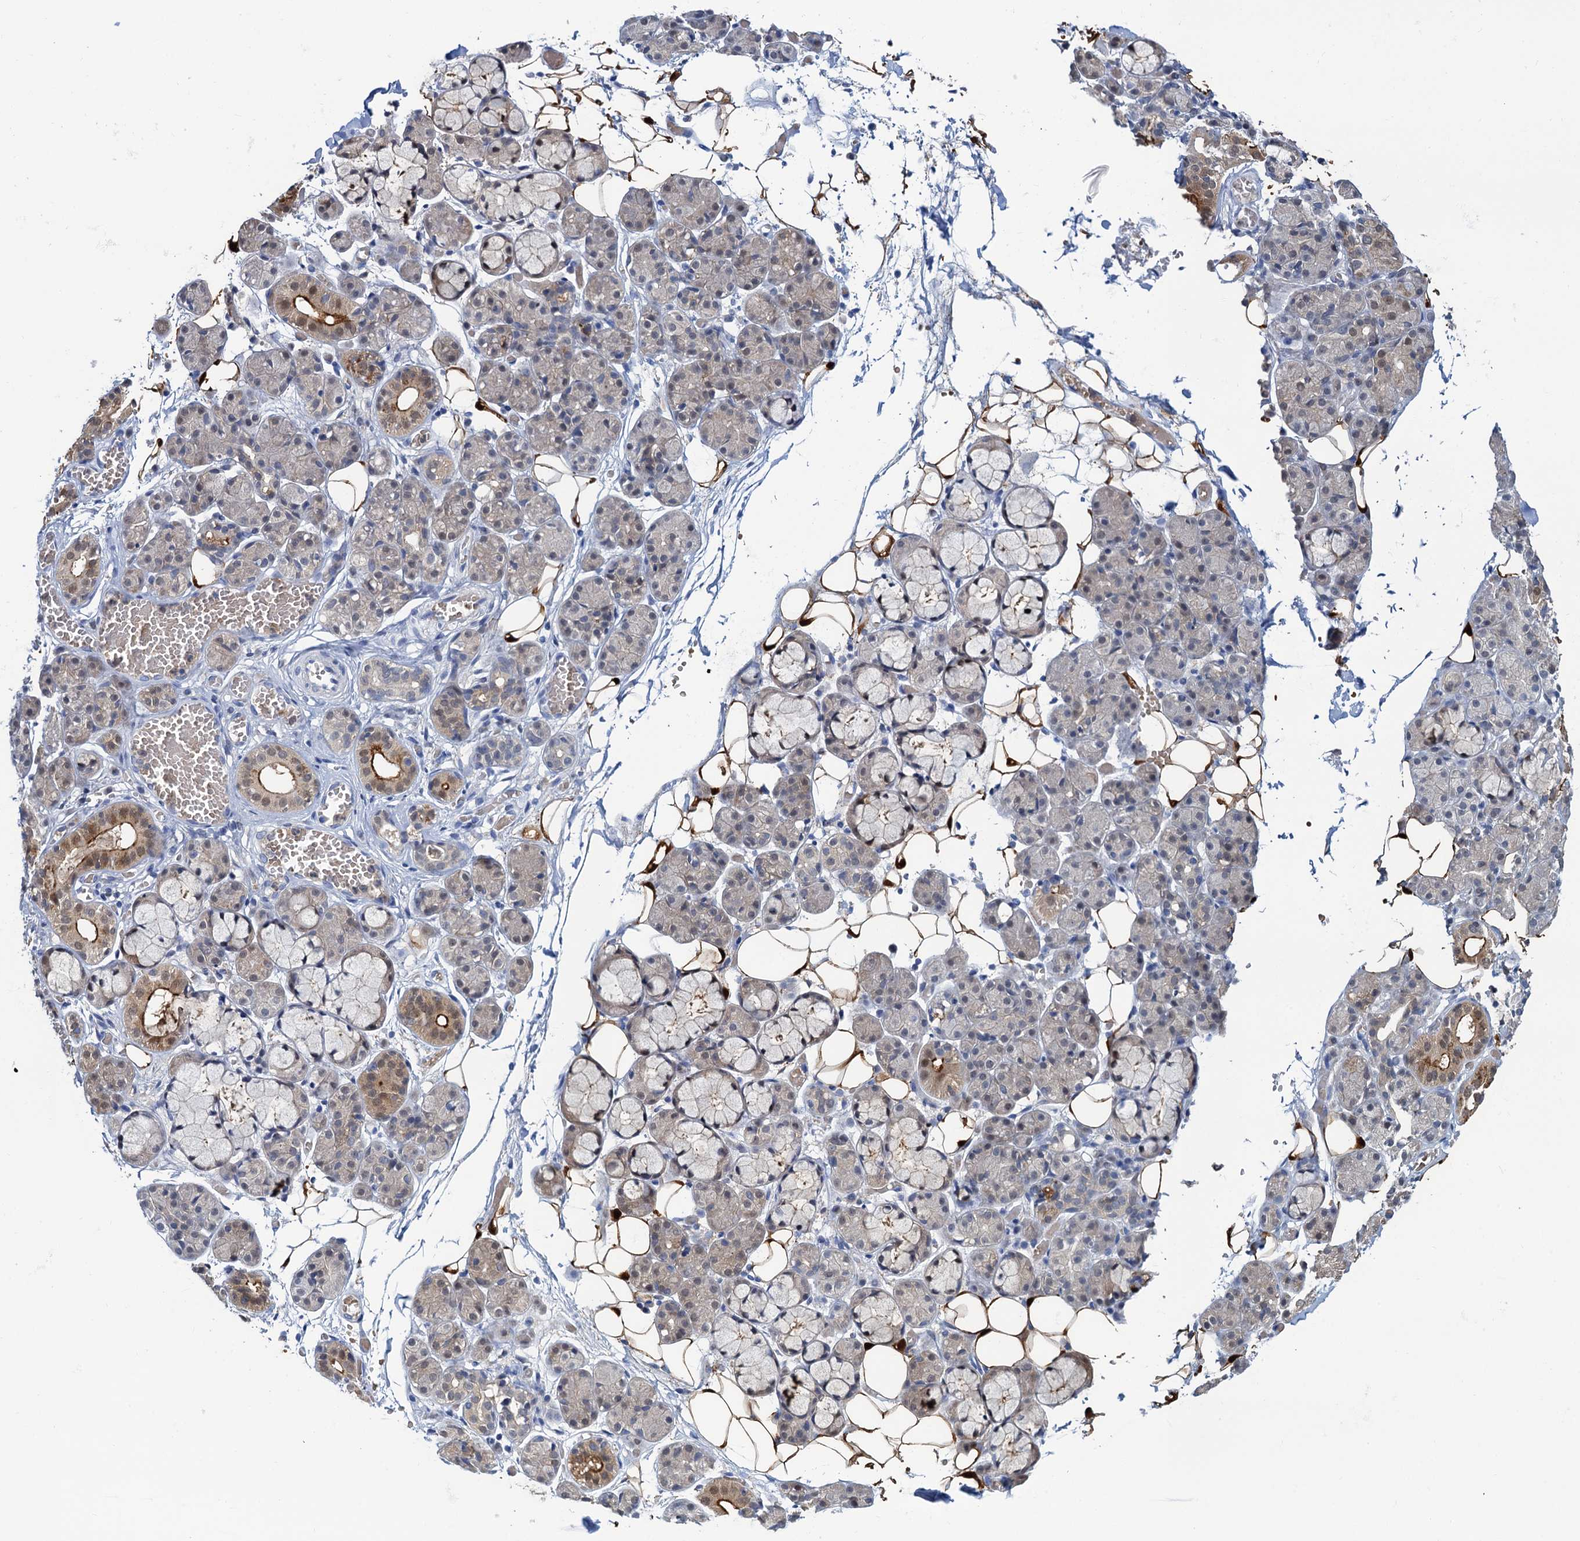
{"staining": {"intensity": "moderate", "quantity": "<25%", "location": "cytoplasmic/membranous"}, "tissue": "salivary gland", "cell_type": "Glandular cells", "image_type": "normal", "snomed": [{"axis": "morphology", "description": "Normal tissue, NOS"}, {"axis": "topography", "description": "Salivary gland"}], "caption": "Protein expression by IHC shows moderate cytoplasmic/membranous staining in approximately <25% of glandular cells in benign salivary gland.", "gene": "FAH", "patient": {"sex": "male", "age": 63}}